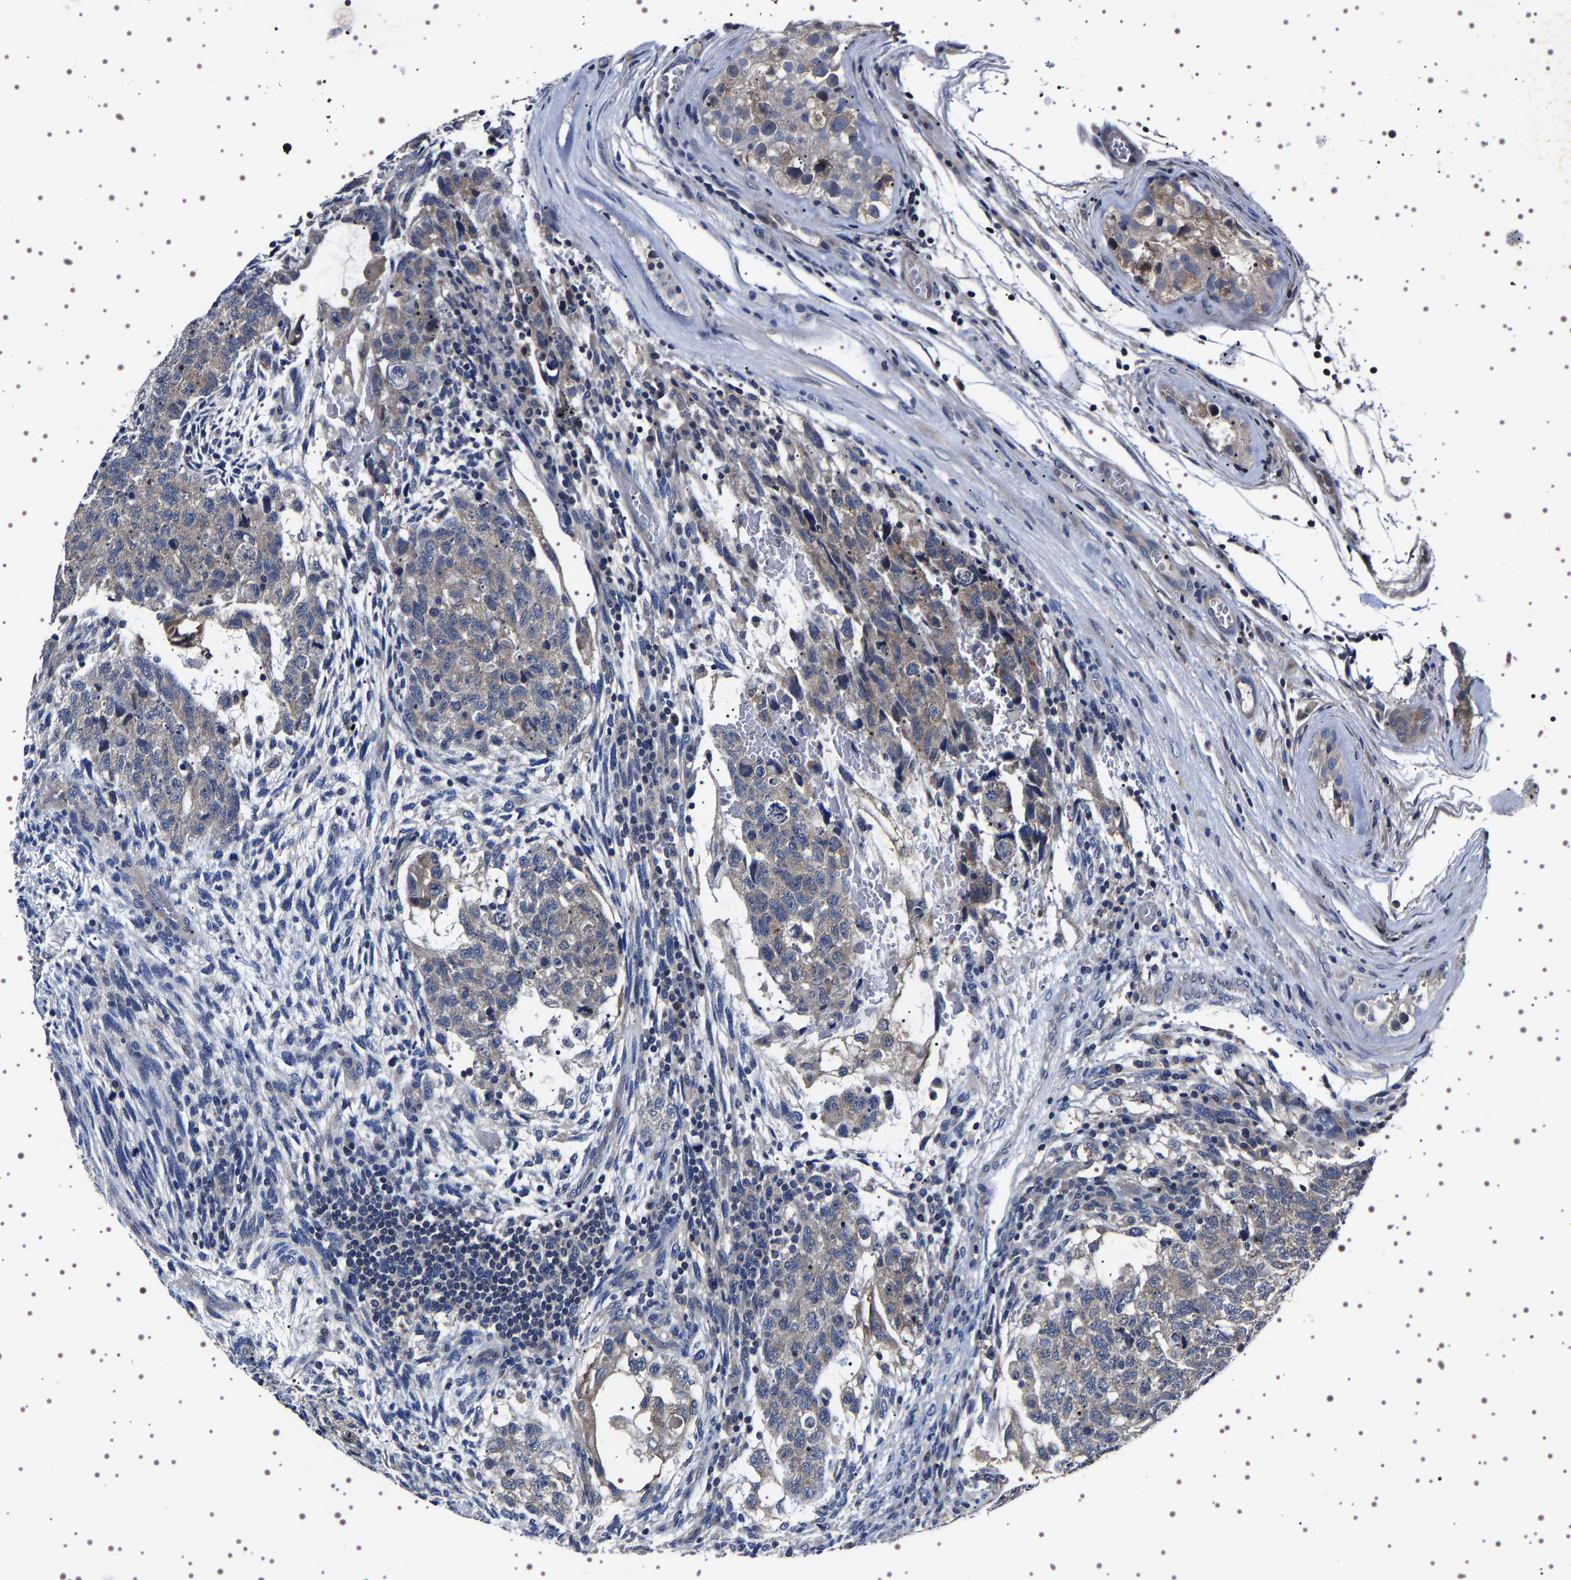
{"staining": {"intensity": "weak", "quantity": "25%-75%", "location": "cytoplasmic/membranous"}, "tissue": "testis cancer", "cell_type": "Tumor cells", "image_type": "cancer", "snomed": [{"axis": "morphology", "description": "Normal tissue, NOS"}, {"axis": "morphology", "description": "Carcinoma, Embryonal, NOS"}, {"axis": "topography", "description": "Testis"}], "caption": "Testis cancer (embryonal carcinoma) stained for a protein (brown) exhibits weak cytoplasmic/membranous positive staining in approximately 25%-75% of tumor cells.", "gene": "TARBP1", "patient": {"sex": "male", "age": 36}}